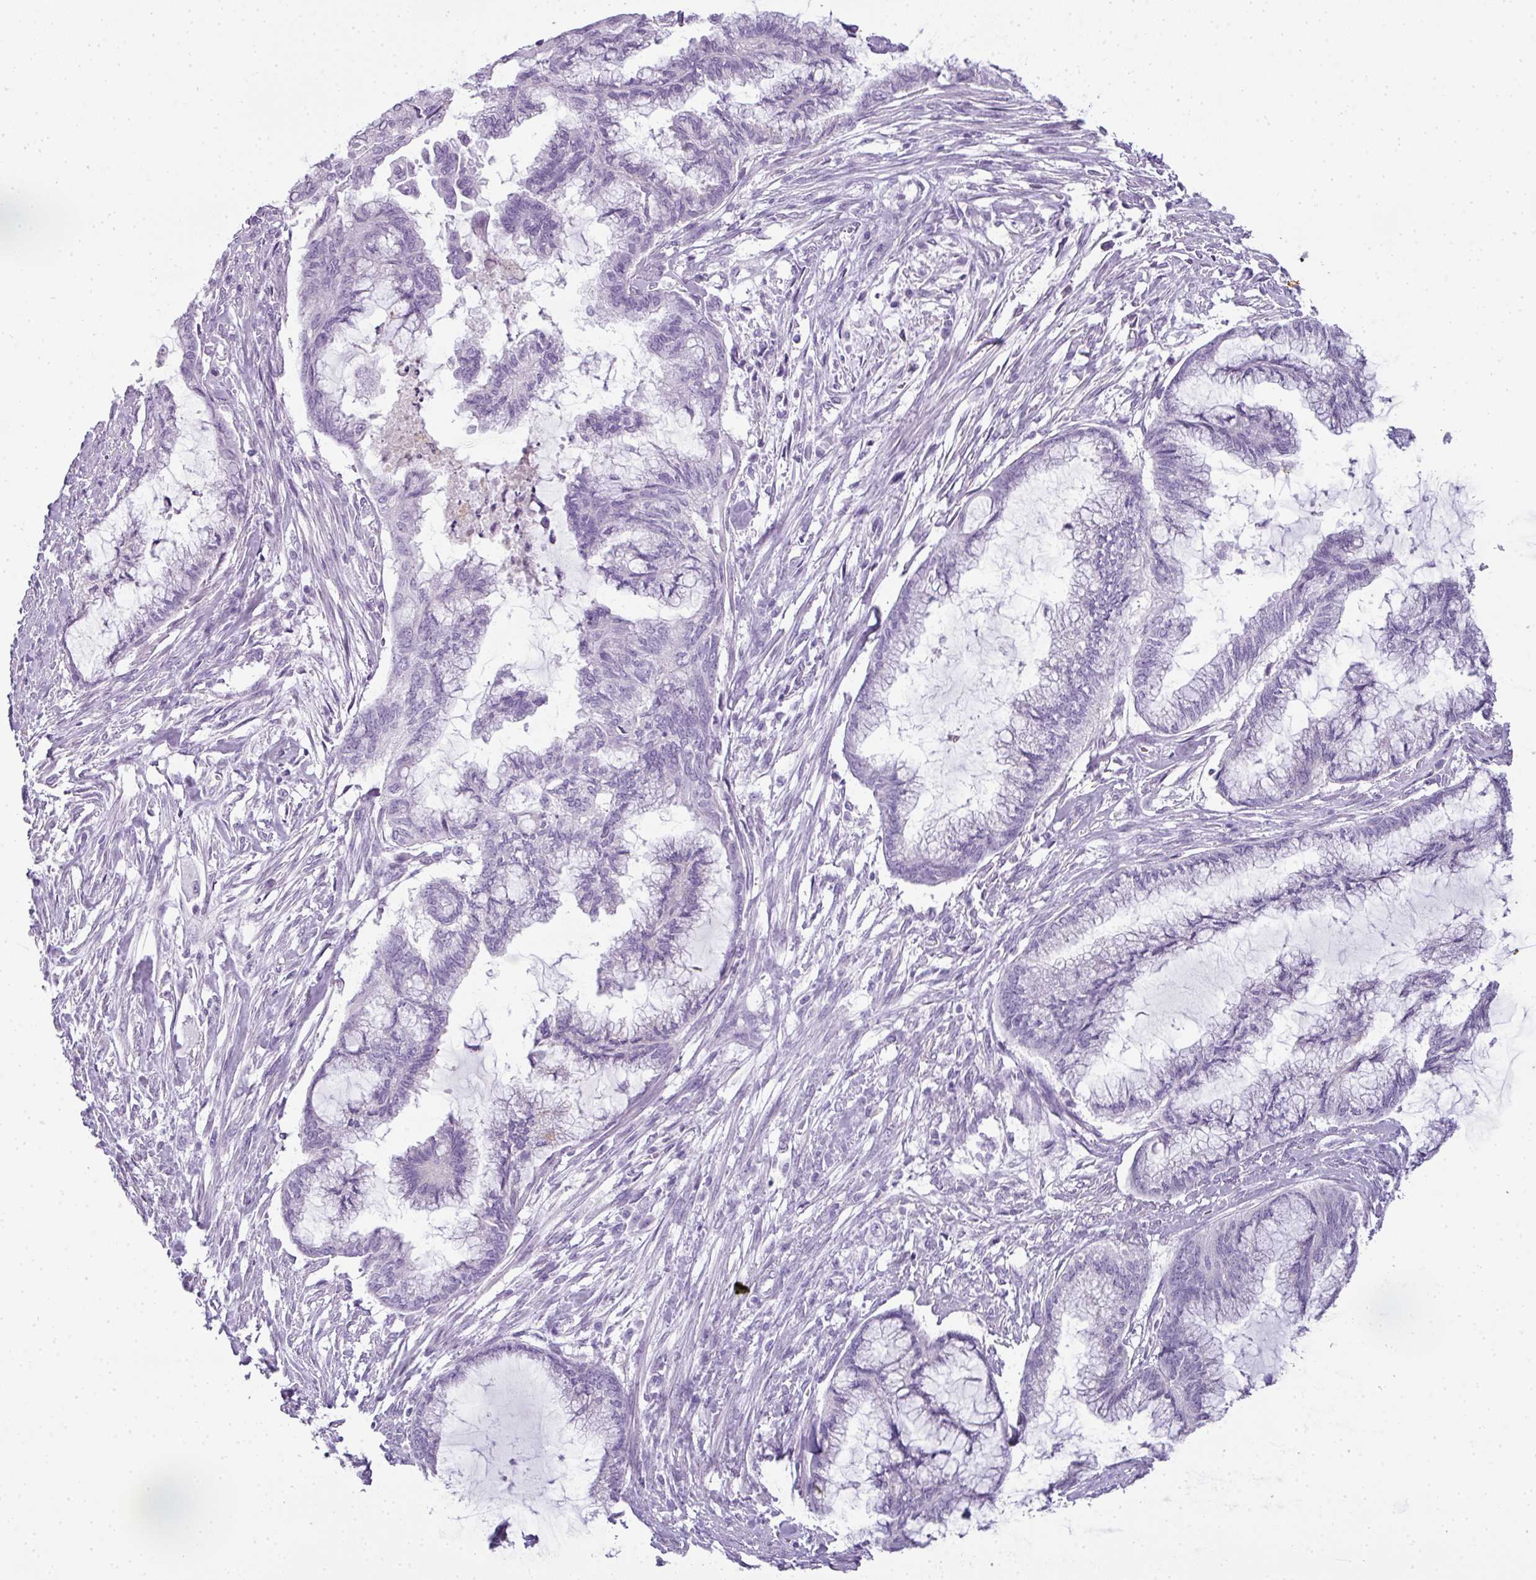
{"staining": {"intensity": "negative", "quantity": "none", "location": "none"}, "tissue": "endometrial cancer", "cell_type": "Tumor cells", "image_type": "cancer", "snomed": [{"axis": "morphology", "description": "Adenocarcinoma, NOS"}, {"axis": "topography", "description": "Endometrium"}], "caption": "IHC of adenocarcinoma (endometrial) displays no staining in tumor cells. Brightfield microscopy of immunohistochemistry stained with DAB (brown) and hematoxylin (blue), captured at high magnification.", "gene": "RBMY1F", "patient": {"sex": "female", "age": 86}}